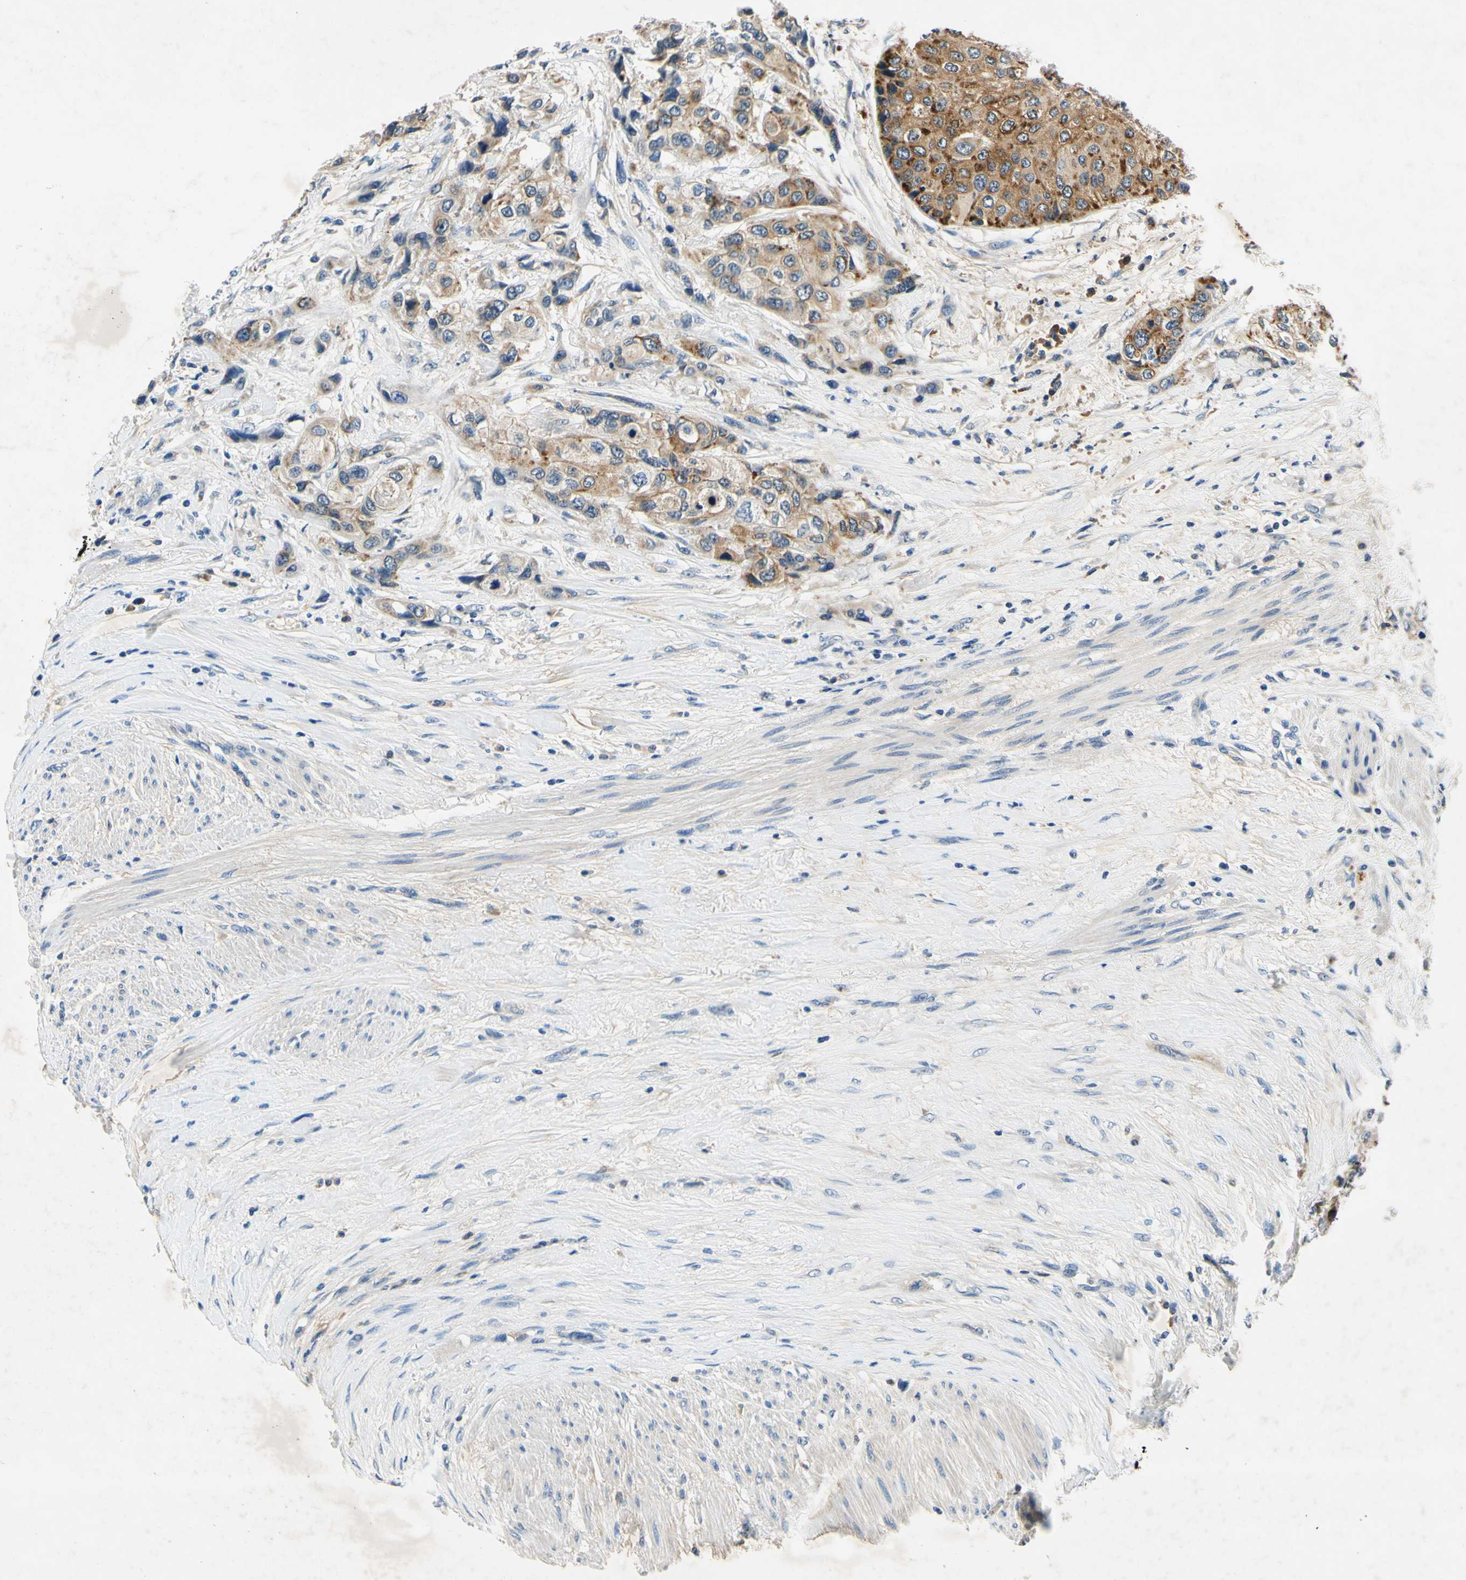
{"staining": {"intensity": "moderate", "quantity": "25%-75%", "location": "cytoplasmic/membranous"}, "tissue": "urothelial cancer", "cell_type": "Tumor cells", "image_type": "cancer", "snomed": [{"axis": "morphology", "description": "Urothelial carcinoma, High grade"}, {"axis": "topography", "description": "Urinary bladder"}], "caption": "About 25%-75% of tumor cells in urothelial carcinoma (high-grade) reveal moderate cytoplasmic/membranous protein expression as visualized by brown immunohistochemical staining.", "gene": "PLA2G4A", "patient": {"sex": "female", "age": 56}}